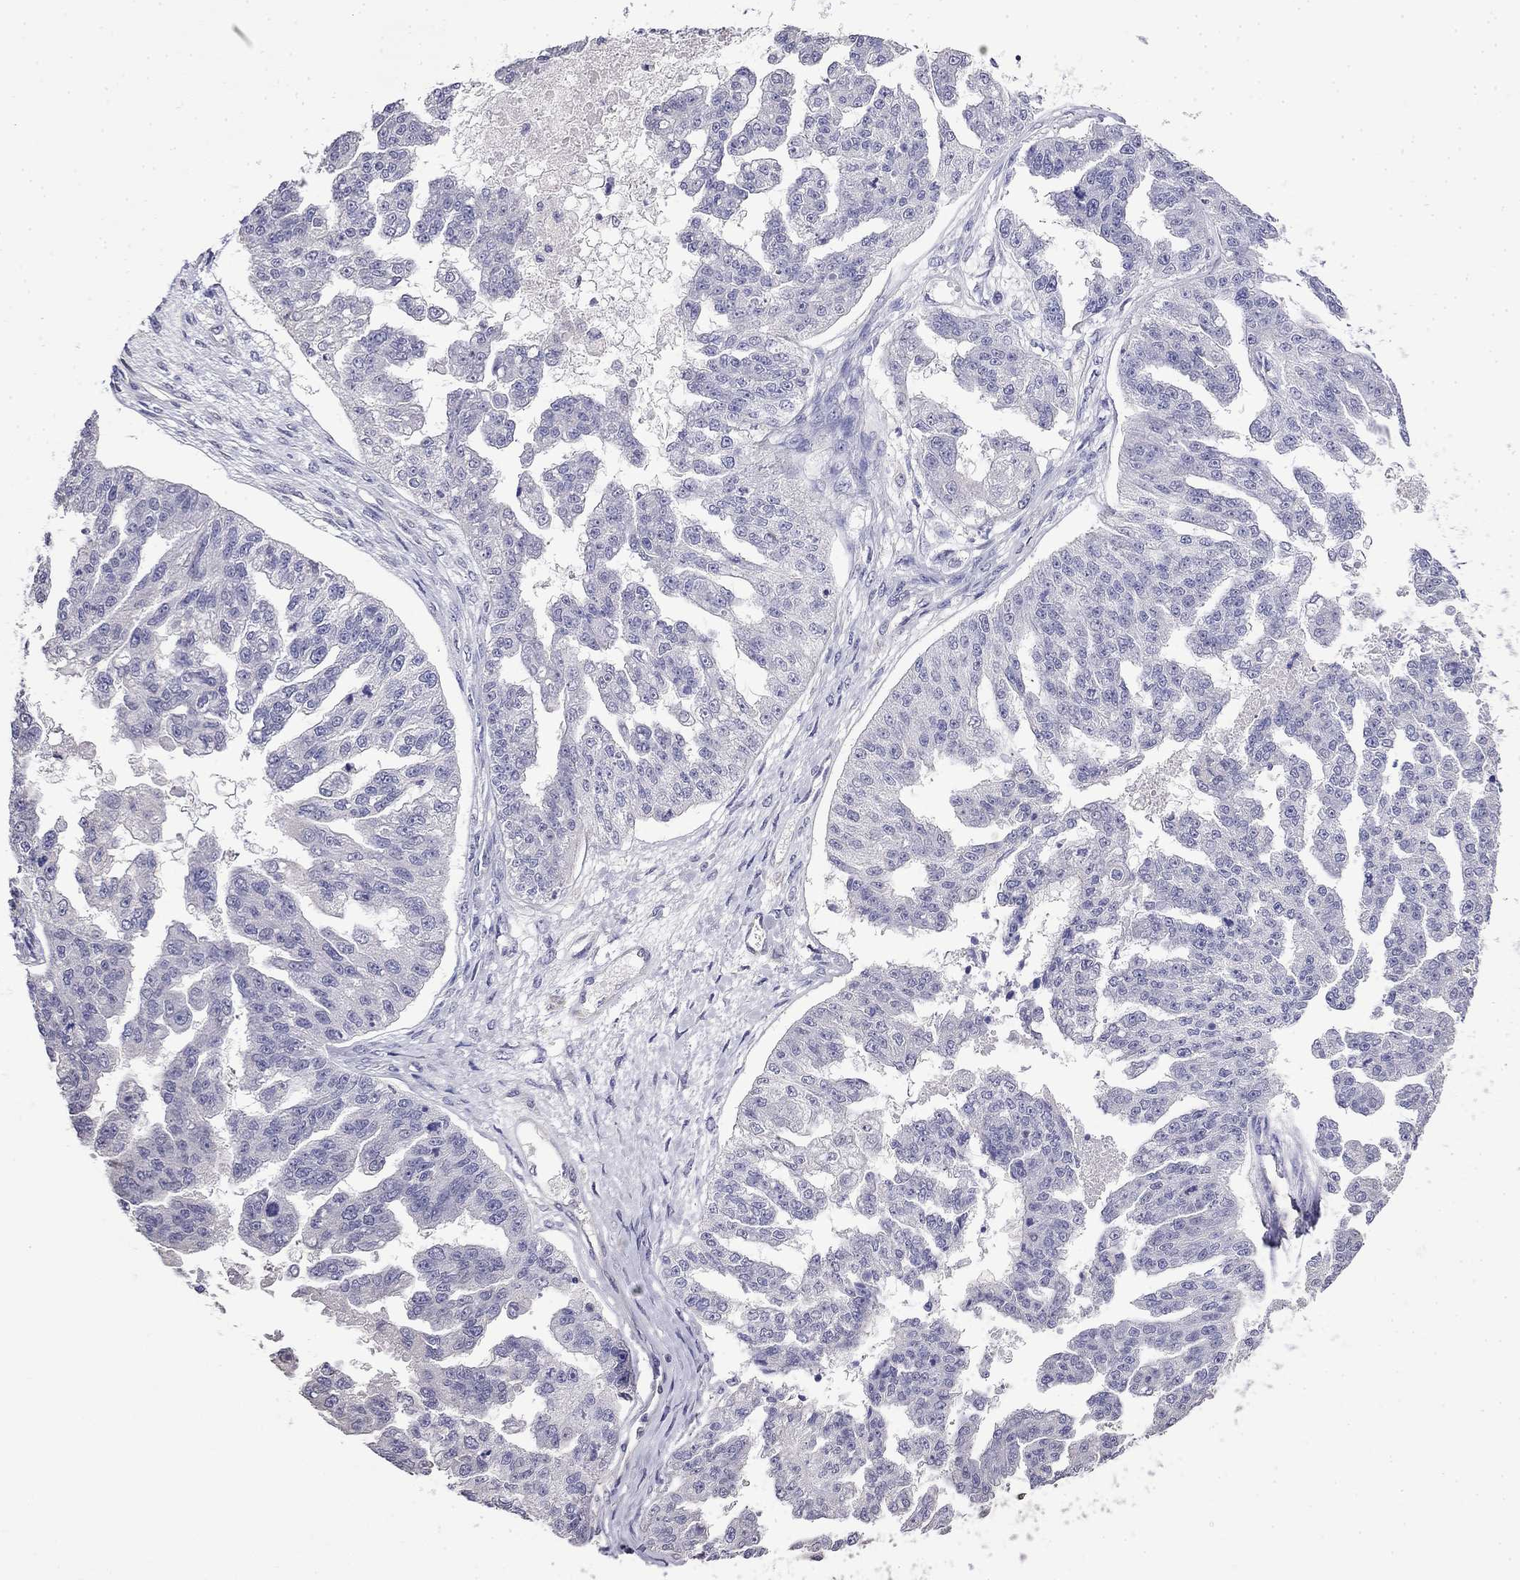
{"staining": {"intensity": "negative", "quantity": "none", "location": "none"}, "tissue": "ovarian cancer", "cell_type": "Tumor cells", "image_type": "cancer", "snomed": [{"axis": "morphology", "description": "Cystadenocarcinoma, serous, NOS"}, {"axis": "topography", "description": "Ovary"}], "caption": "Tumor cells are negative for protein expression in human serous cystadenocarcinoma (ovarian).", "gene": "GUCA1B", "patient": {"sex": "female", "age": 58}}